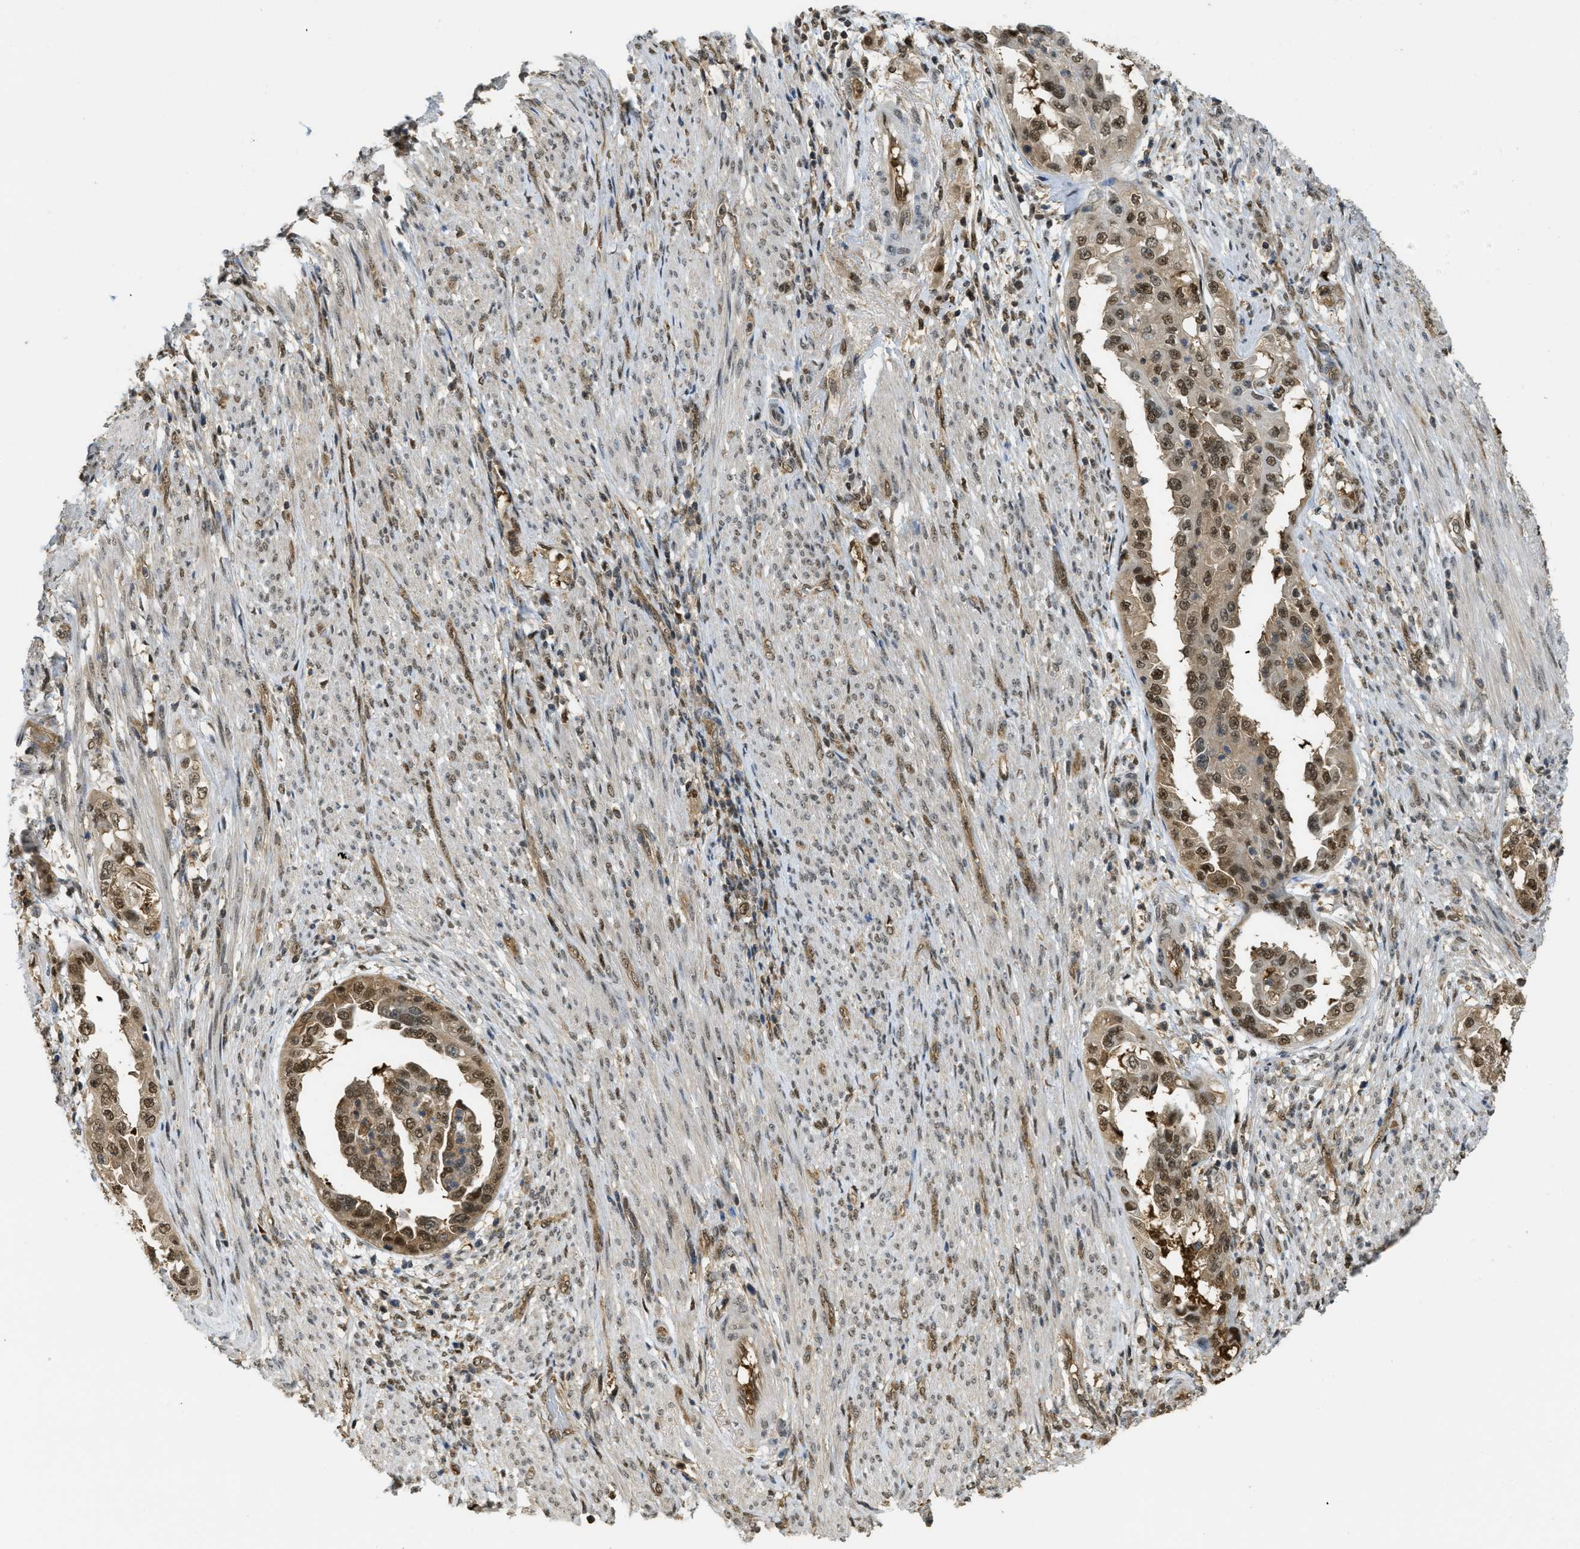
{"staining": {"intensity": "strong", "quantity": ">75%", "location": "nuclear"}, "tissue": "endometrial cancer", "cell_type": "Tumor cells", "image_type": "cancer", "snomed": [{"axis": "morphology", "description": "Adenocarcinoma, NOS"}, {"axis": "topography", "description": "Endometrium"}], "caption": "Tumor cells exhibit high levels of strong nuclear staining in about >75% of cells in human endometrial cancer.", "gene": "PSMC5", "patient": {"sex": "female", "age": 85}}